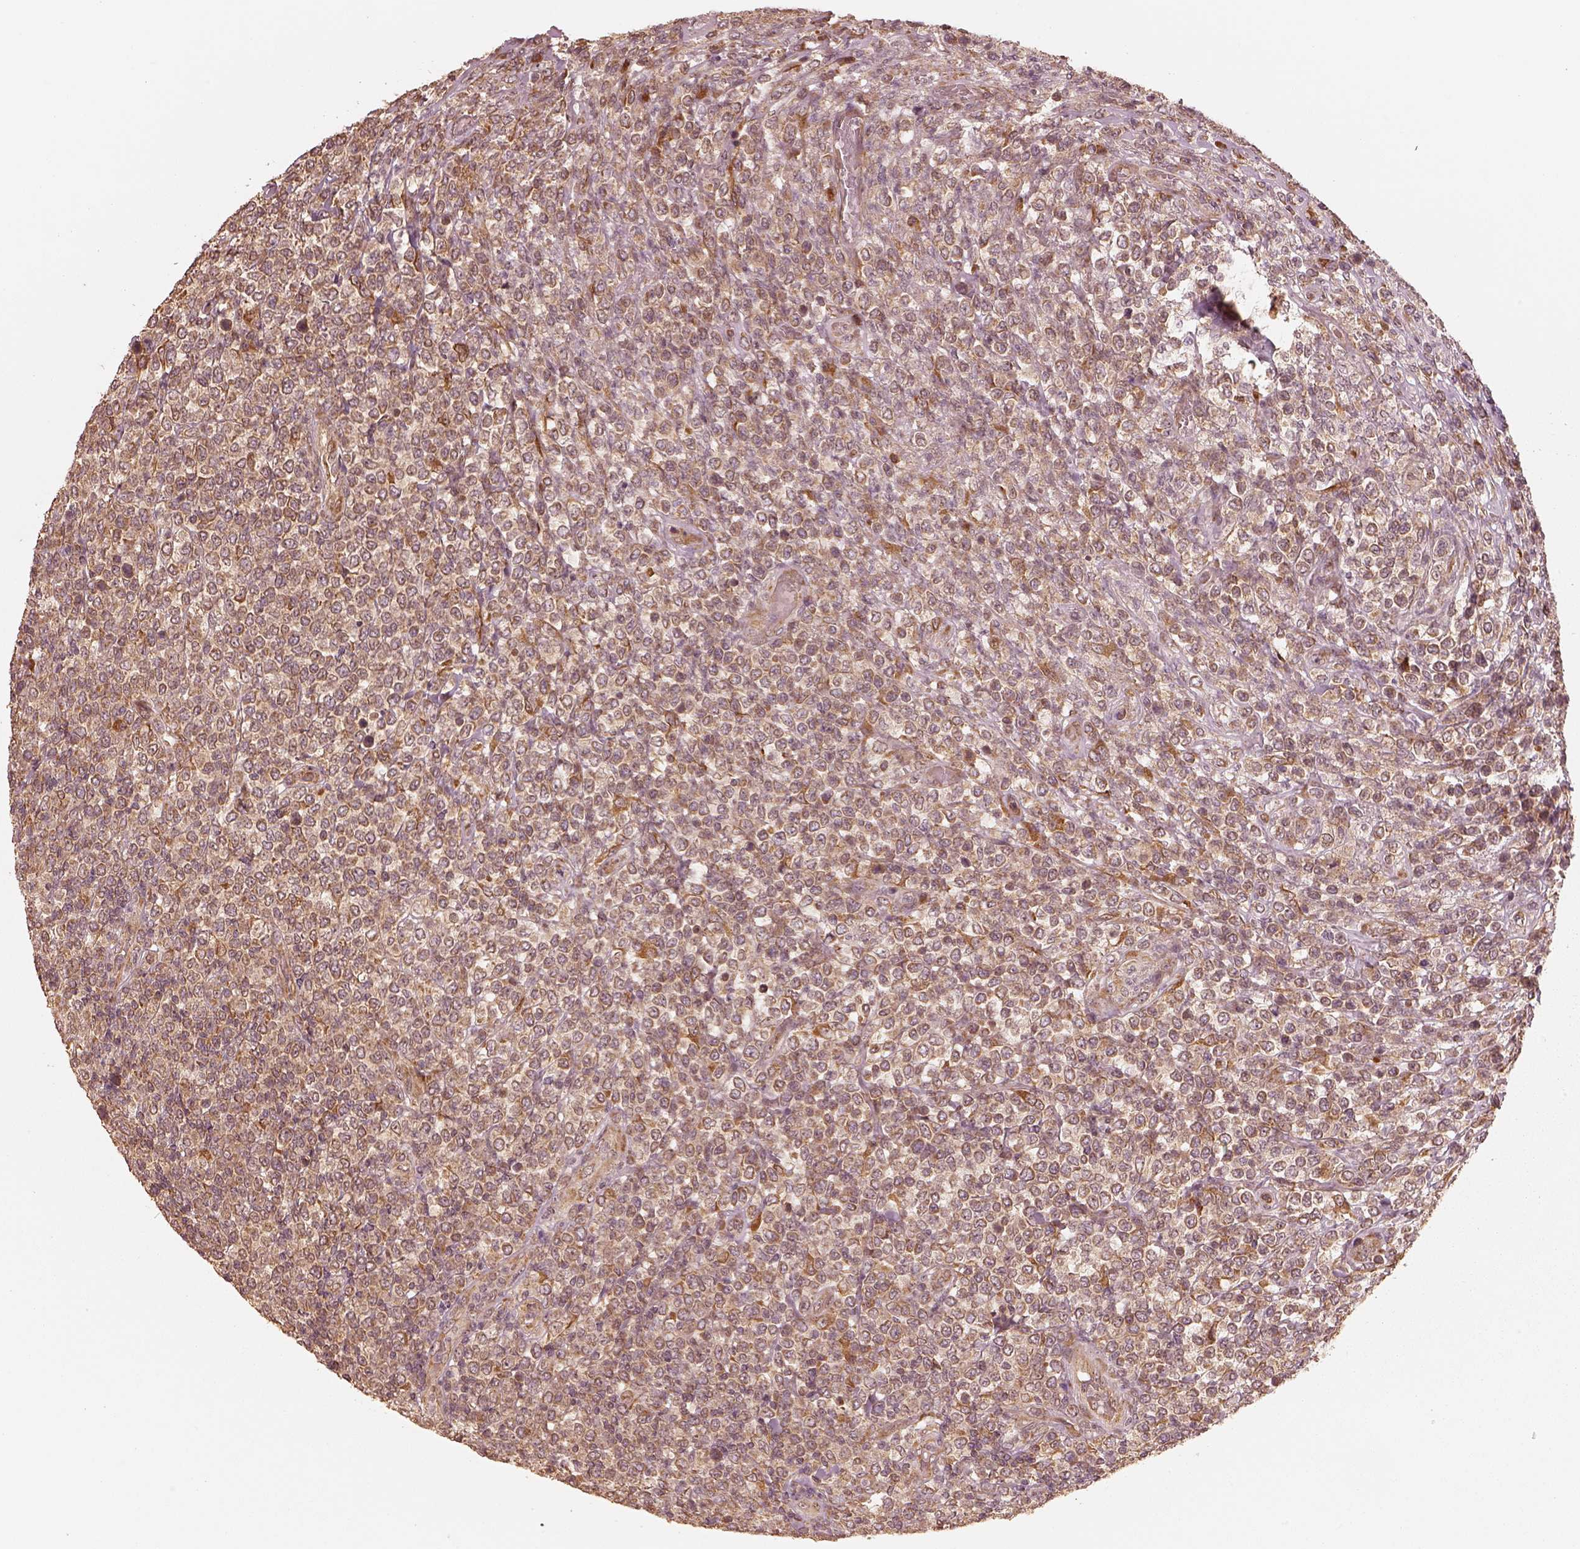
{"staining": {"intensity": "moderate", "quantity": ">75%", "location": "cytoplasmic/membranous"}, "tissue": "lymphoma", "cell_type": "Tumor cells", "image_type": "cancer", "snomed": [{"axis": "morphology", "description": "Malignant lymphoma, non-Hodgkin's type, High grade"}, {"axis": "topography", "description": "Soft tissue"}], "caption": "IHC of malignant lymphoma, non-Hodgkin's type (high-grade) demonstrates medium levels of moderate cytoplasmic/membranous positivity in approximately >75% of tumor cells. The staining was performed using DAB to visualize the protein expression in brown, while the nuclei were stained in blue with hematoxylin (Magnification: 20x).", "gene": "DNAJC25", "patient": {"sex": "female", "age": 56}}